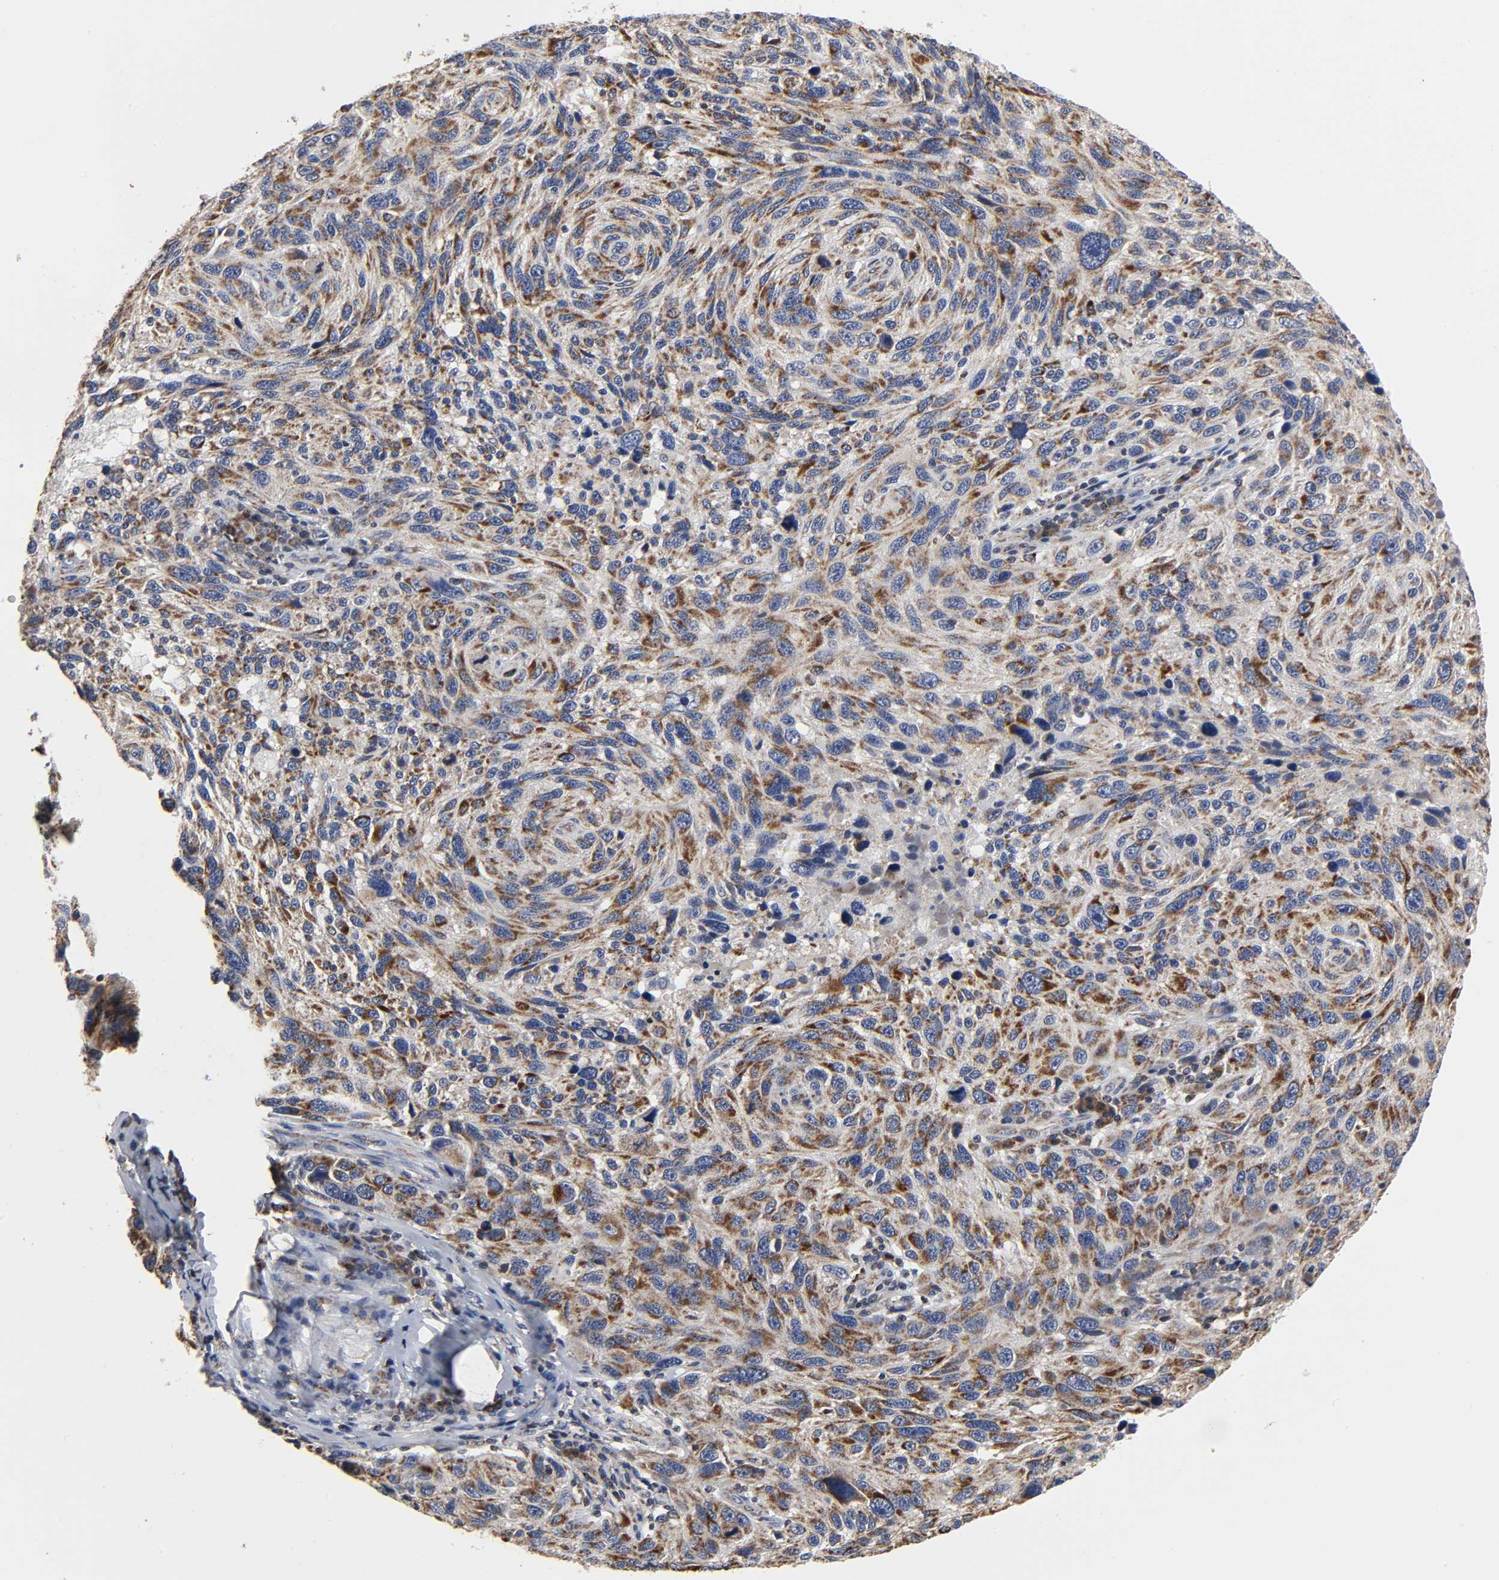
{"staining": {"intensity": "moderate", "quantity": ">75%", "location": "cytoplasmic/membranous"}, "tissue": "melanoma", "cell_type": "Tumor cells", "image_type": "cancer", "snomed": [{"axis": "morphology", "description": "Malignant melanoma, NOS"}, {"axis": "topography", "description": "Skin"}], "caption": "IHC histopathology image of human melanoma stained for a protein (brown), which exhibits medium levels of moderate cytoplasmic/membranous expression in approximately >75% of tumor cells.", "gene": "COX6B1", "patient": {"sex": "male", "age": 53}}